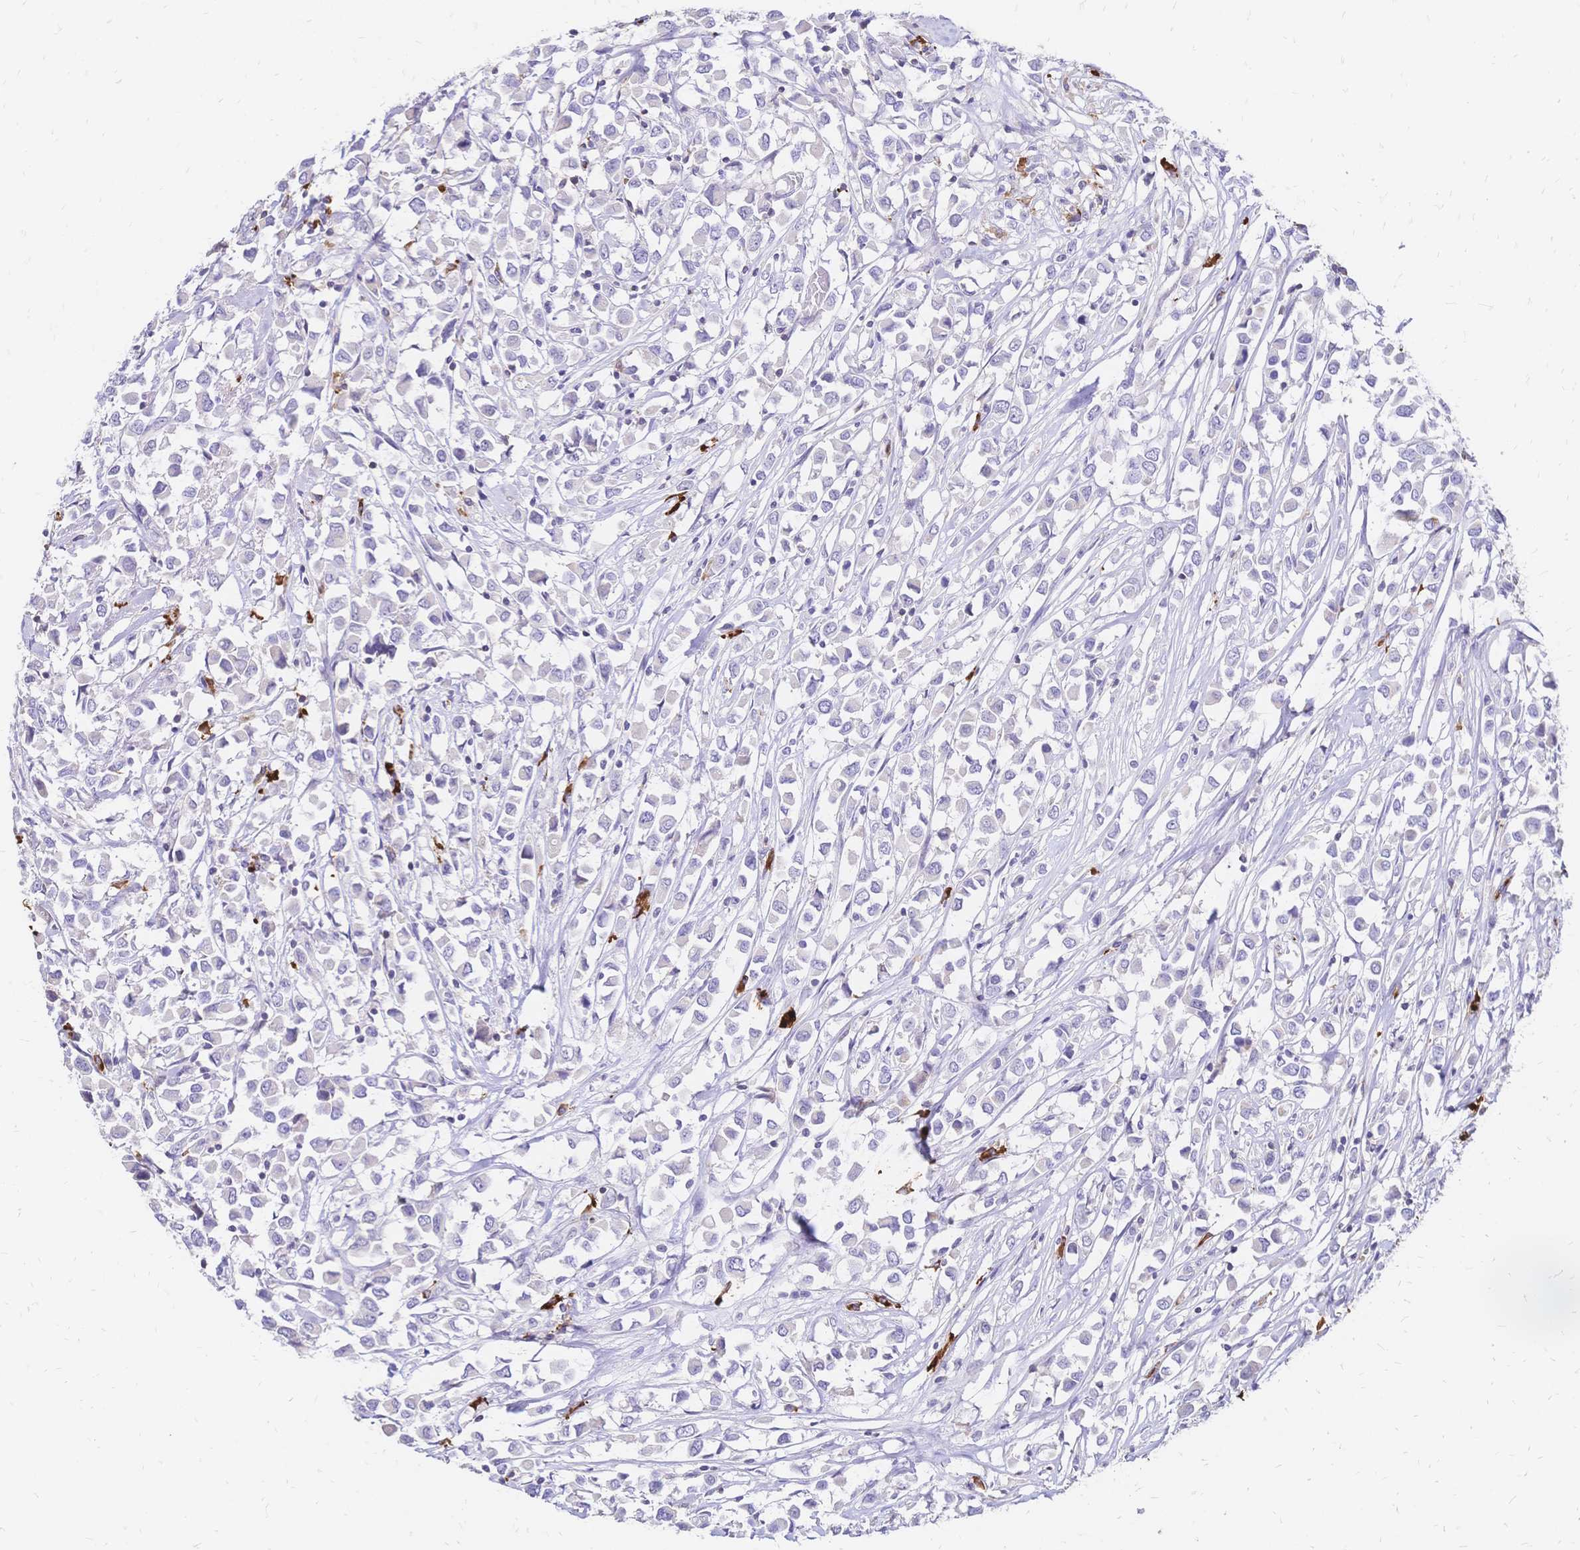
{"staining": {"intensity": "negative", "quantity": "none", "location": "none"}, "tissue": "breast cancer", "cell_type": "Tumor cells", "image_type": "cancer", "snomed": [{"axis": "morphology", "description": "Duct carcinoma"}, {"axis": "topography", "description": "Breast"}], "caption": "Immunohistochemistry photomicrograph of neoplastic tissue: breast cancer (infiltrating ductal carcinoma) stained with DAB (3,3'-diaminobenzidine) displays no significant protein positivity in tumor cells.", "gene": "IL2RA", "patient": {"sex": "female", "age": 61}}